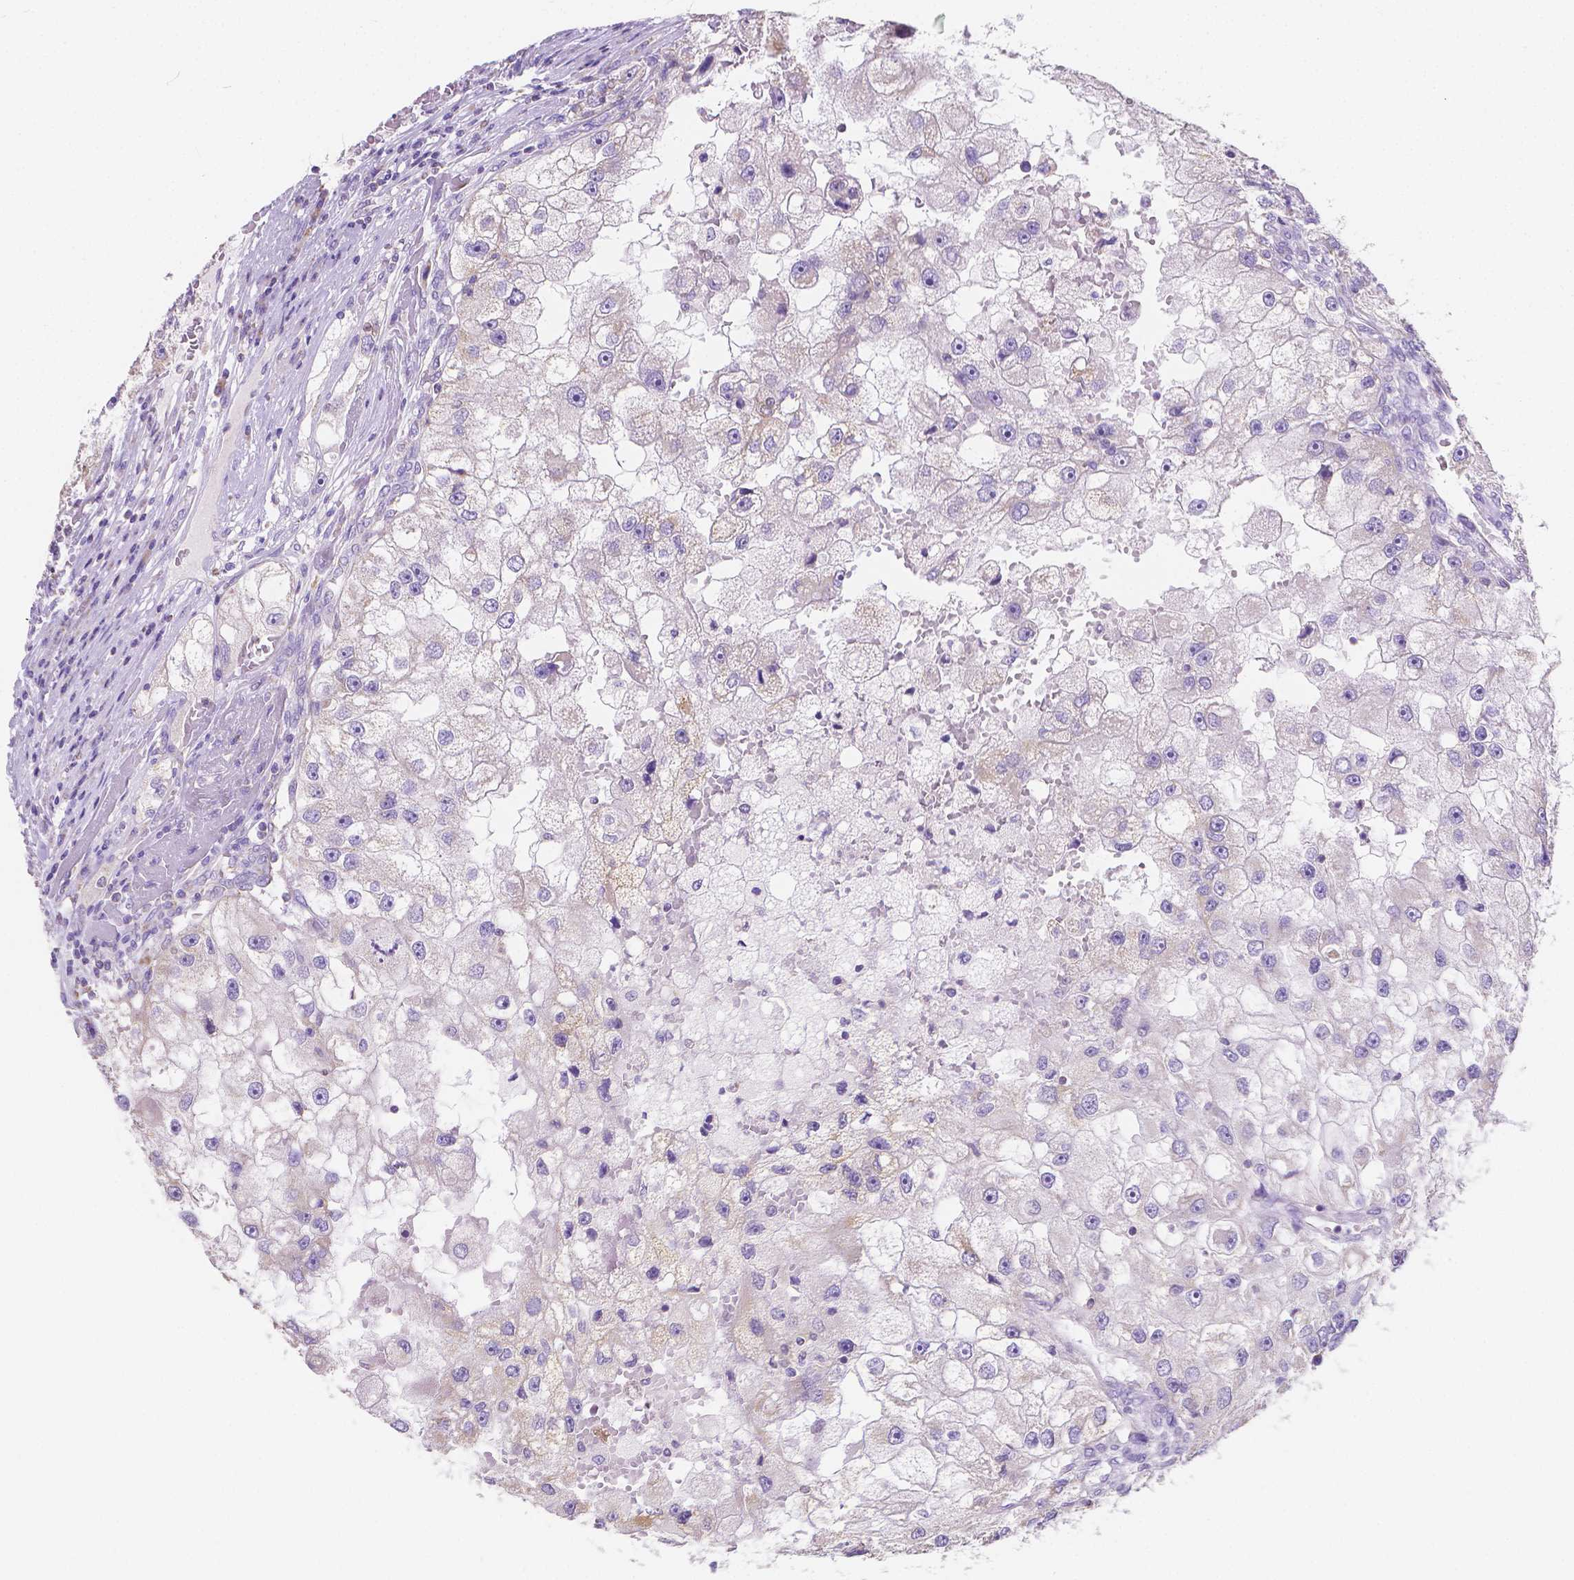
{"staining": {"intensity": "negative", "quantity": "none", "location": "none"}, "tissue": "renal cancer", "cell_type": "Tumor cells", "image_type": "cancer", "snomed": [{"axis": "morphology", "description": "Adenocarcinoma, NOS"}, {"axis": "topography", "description": "Kidney"}], "caption": "High magnification brightfield microscopy of renal cancer (adenocarcinoma) stained with DAB (brown) and counterstained with hematoxylin (blue): tumor cells show no significant staining.", "gene": "TMEM130", "patient": {"sex": "male", "age": 63}}